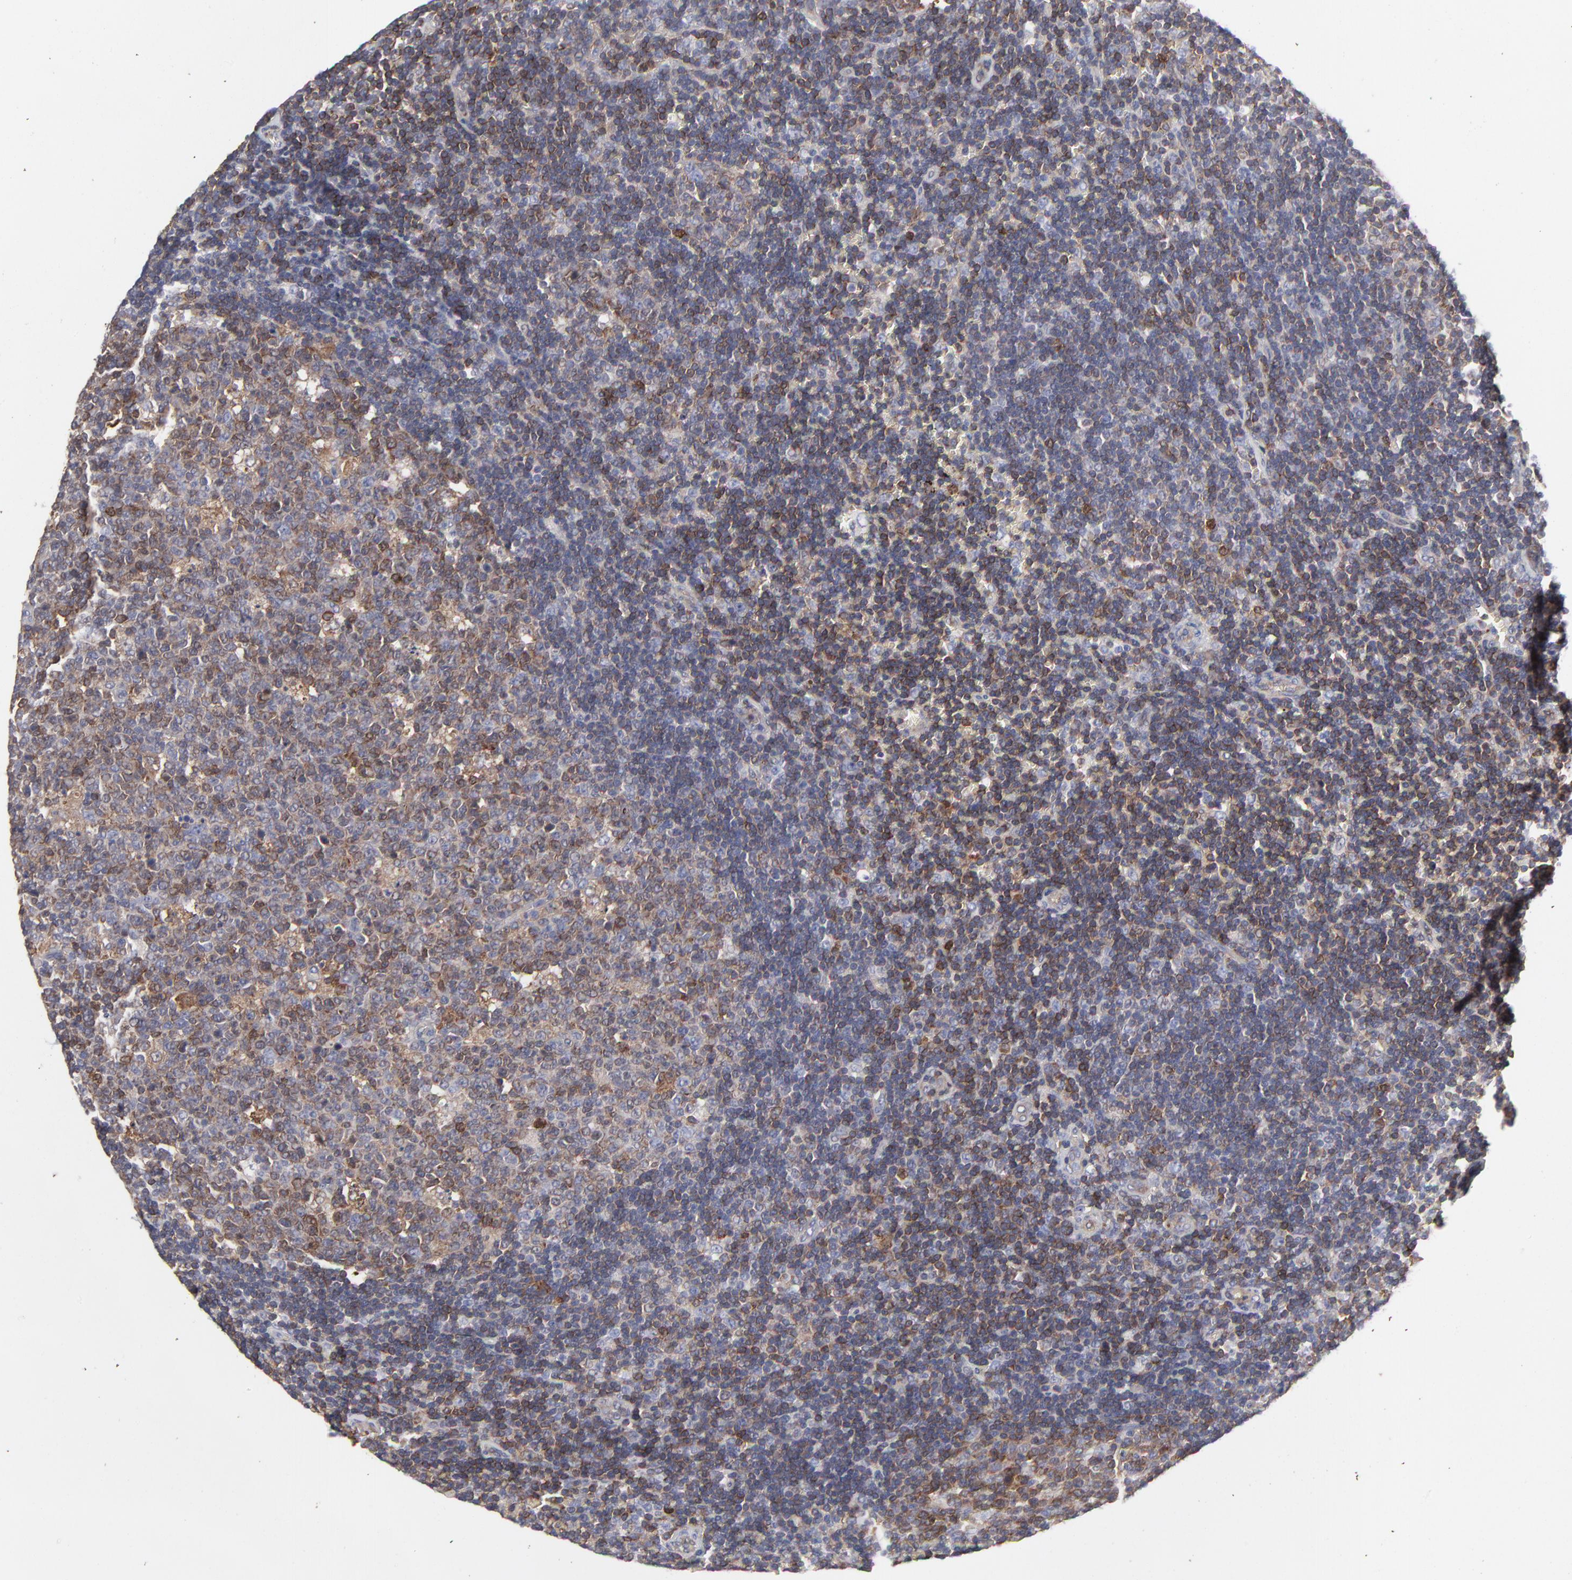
{"staining": {"intensity": "moderate", "quantity": "<25%", "location": "cytoplasmic/membranous"}, "tissue": "lymph node", "cell_type": "Germinal center cells", "image_type": "normal", "snomed": [{"axis": "morphology", "description": "Normal tissue, NOS"}, {"axis": "topography", "description": "Lymph node"}, {"axis": "topography", "description": "Salivary gland"}], "caption": "The photomicrograph displays staining of normal lymph node, revealing moderate cytoplasmic/membranous protein expression (brown color) within germinal center cells.", "gene": "NFKBIA", "patient": {"sex": "male", "age": 8}}